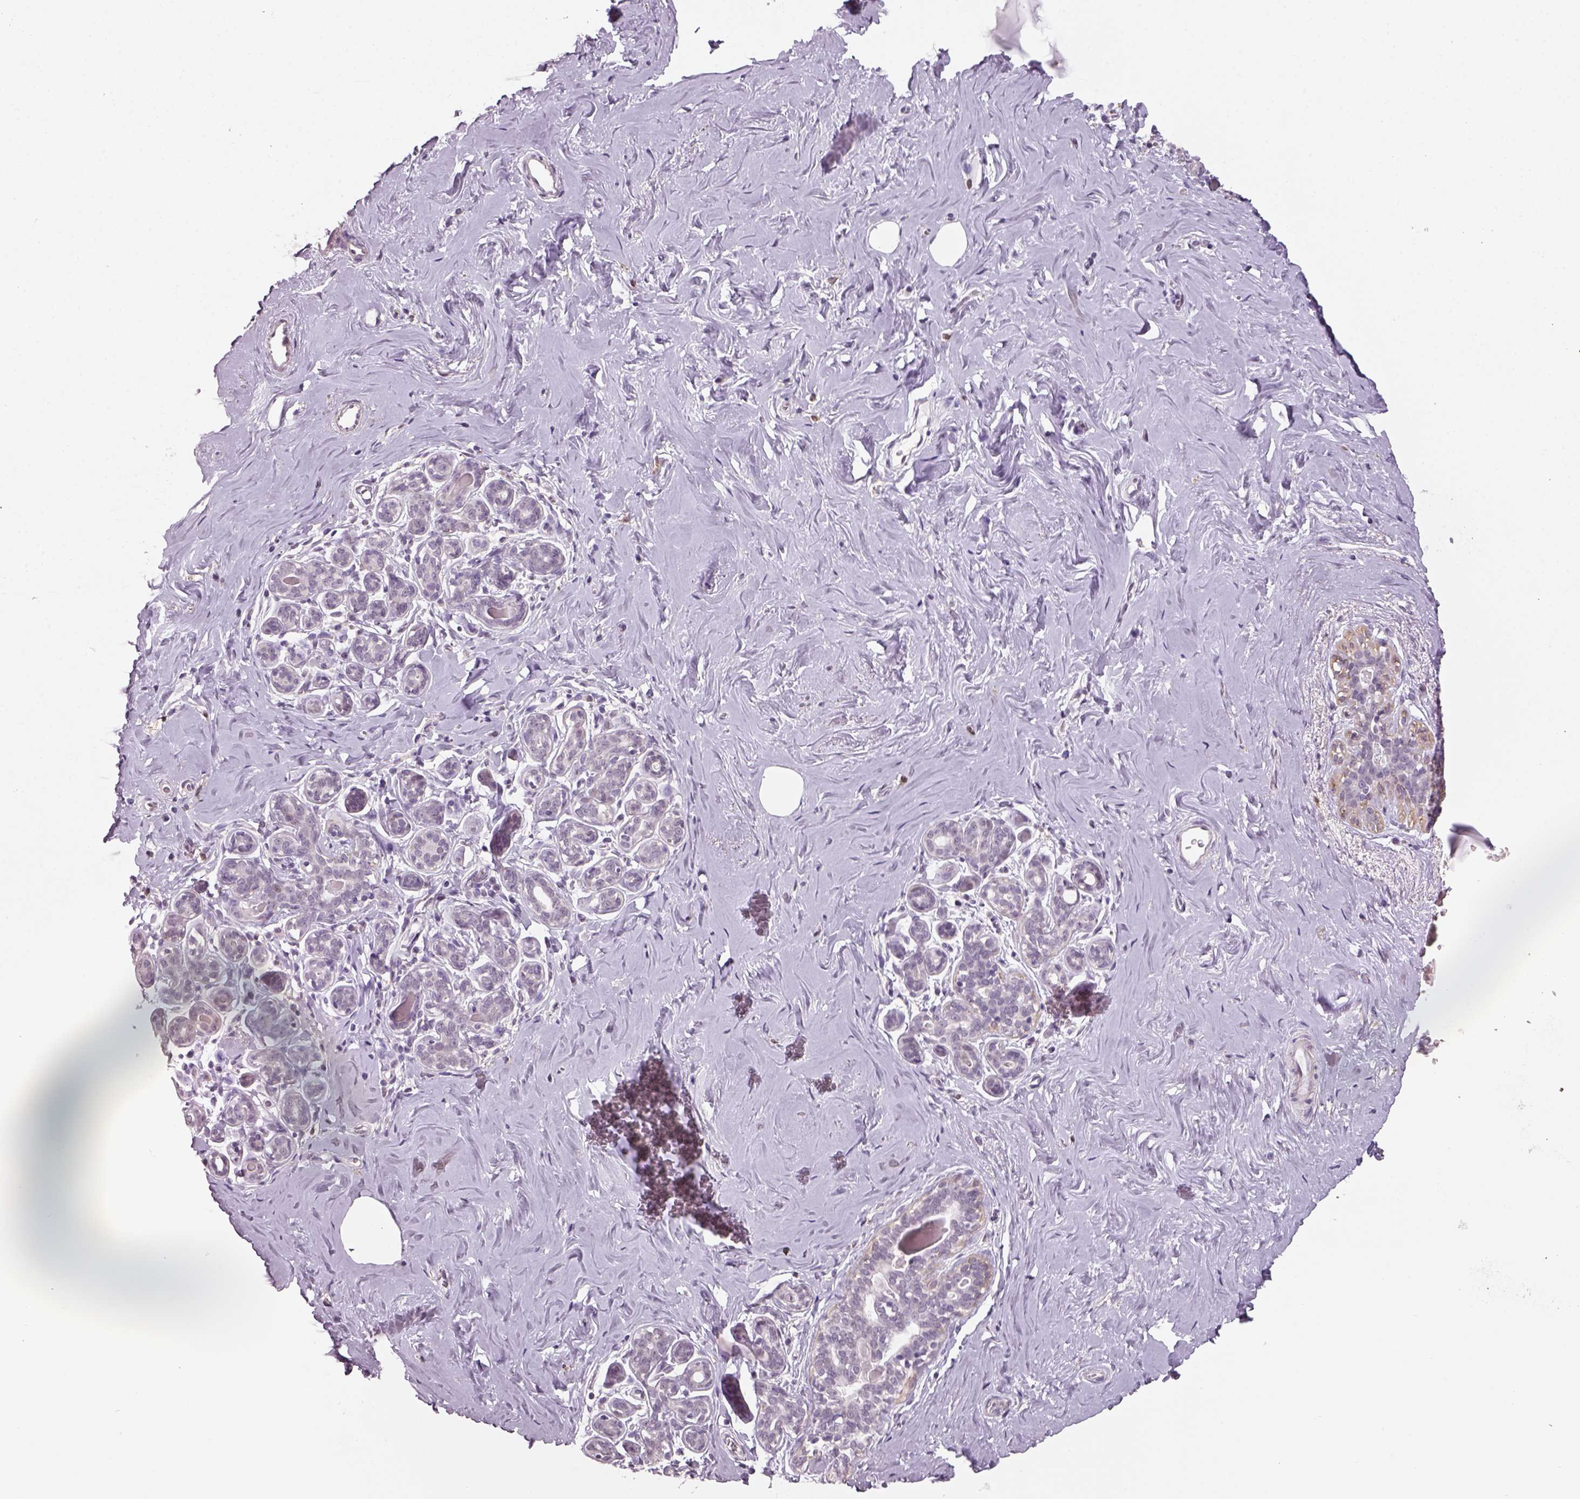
{"staining": {"intensity": "negative", "quantity": "none", "location": "none"}, "tissue": "breast", "cell_type": "Adipocytes", "image_type": "normal", "snomed": [{"axis": "morphology", "description": "Normal tissue, NOS"}, {"axis": "topography", "description": "Skin"}, {"axis": "topography", "description": "Breast"}], "caption": "Protein analysis of unremarkable breast exhibits no significant positivity in adipocytes.", "gene": "NAT8B", "patient": {"sex": "female", "age": 43}}